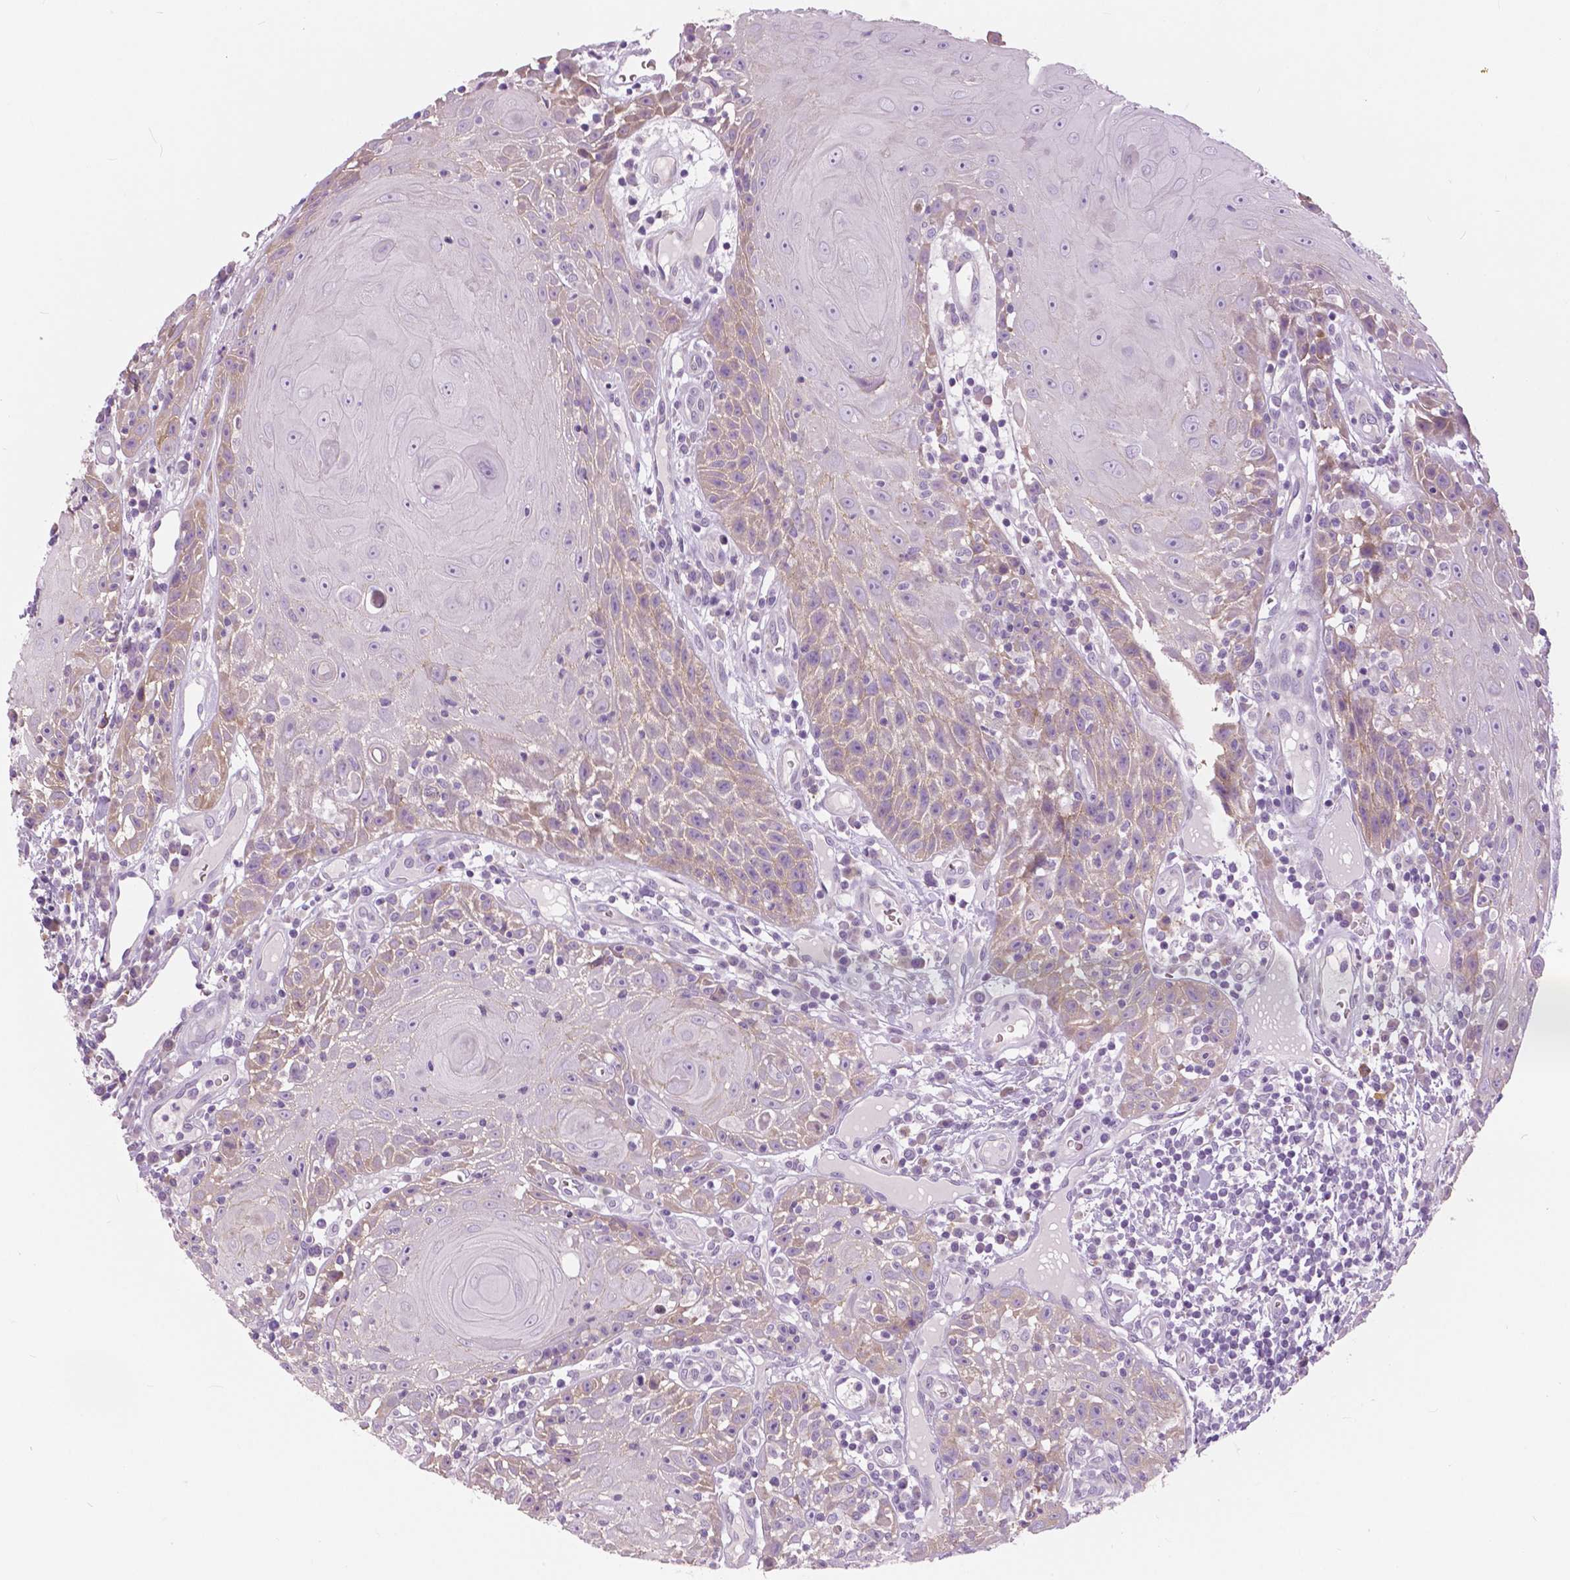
{"staining": {"intensity": "weak", "quantity": "<25%", "location": "cytoplasmic/membranous"}, "tissue": "head and neck cancer", "cell_type": "Tumor cells", "image_type": "cancer", "snomed": [{"axis": "morphology", "description": "Squamous cell carcinoma, NOS"}, {"axis": "topography", "description": "Head-Neck"}], "caption": "The photomicrograph reveals no staining of tumor cells in head and neck cancer. (Brightfield microscopy of DAB (3,3'-diaminobenzidine) immunohistochemistry at high magnification).", "gene": "SERPINI1", "patient": {"sex": "male", "age": 52}}